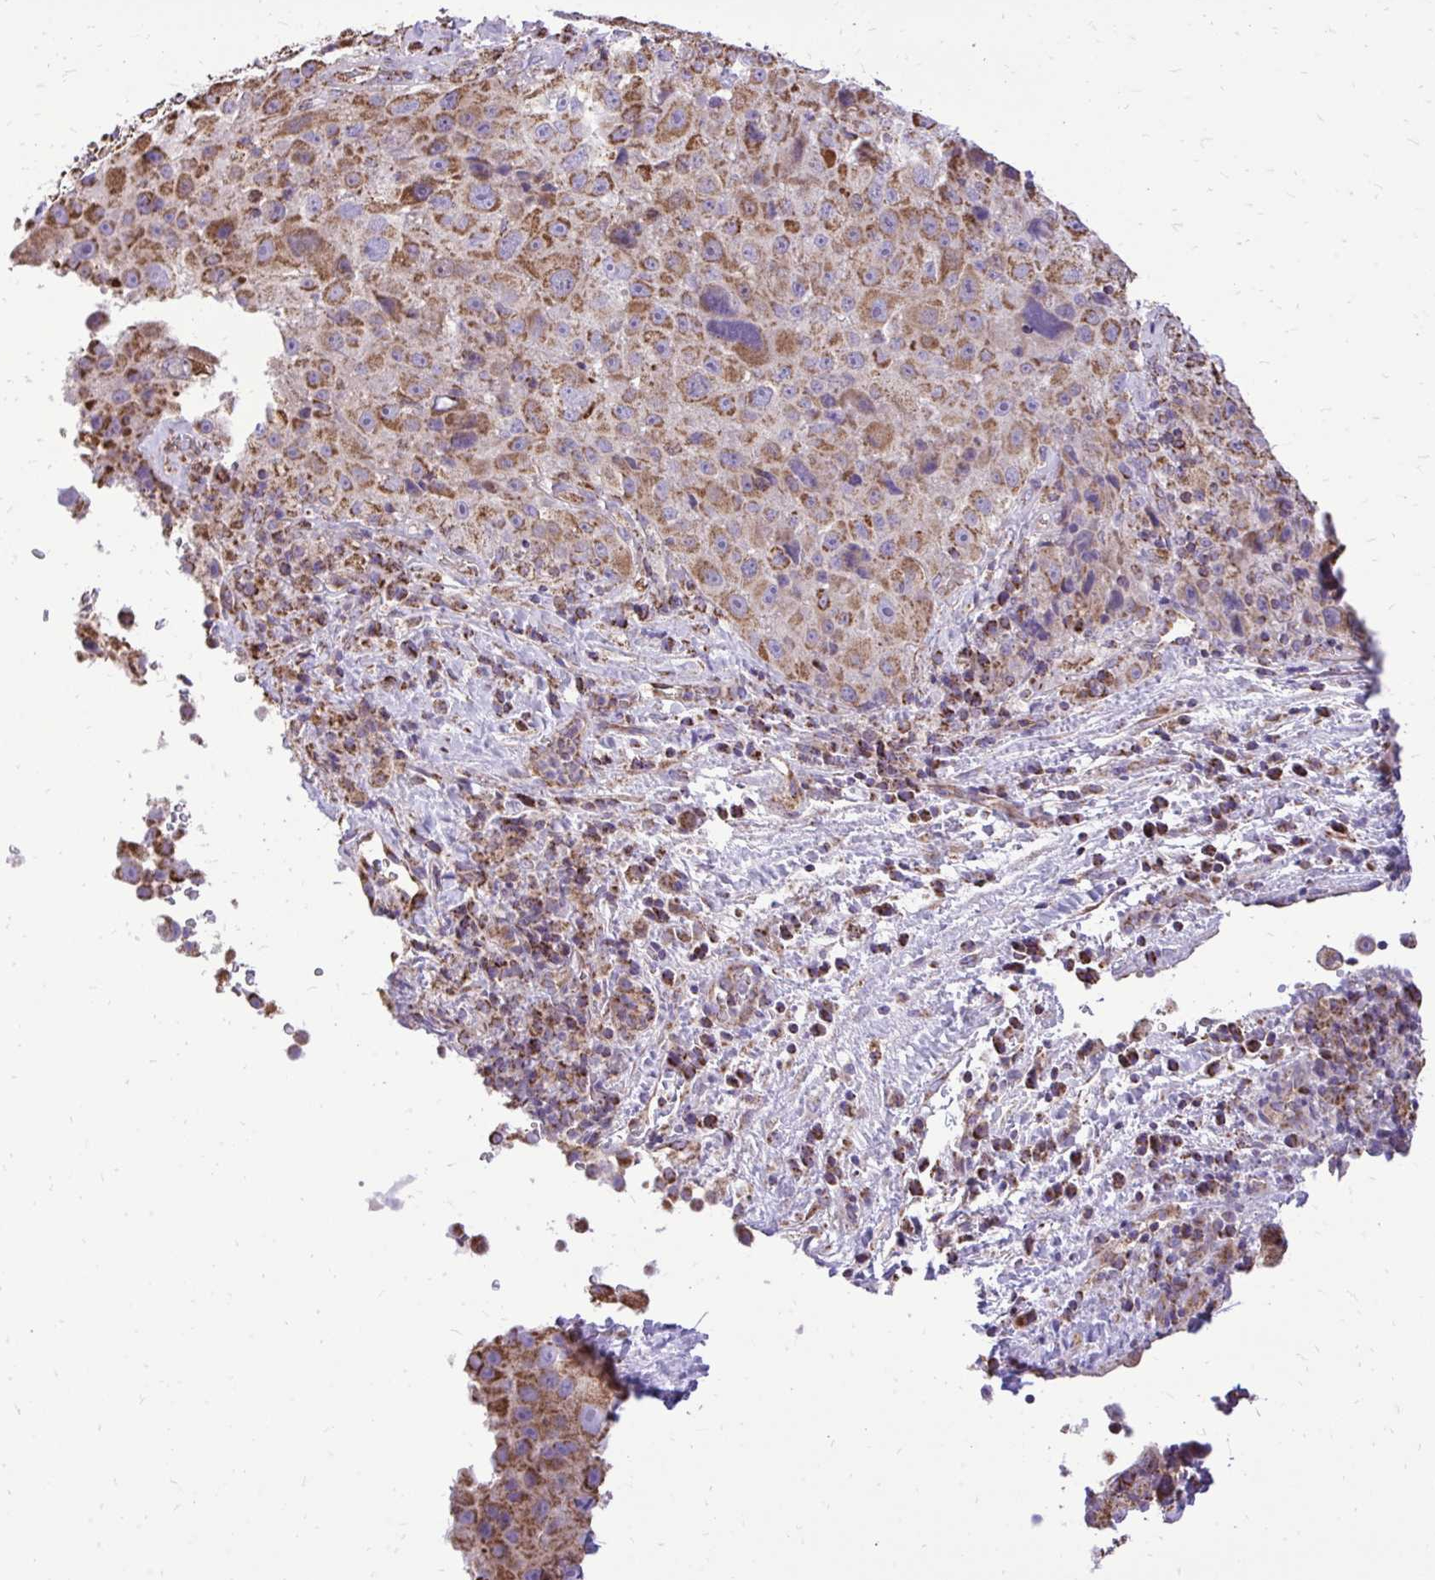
{"staining": {"intensity": "moderate", "quantity": ">75%", "location": "cytoplasmic/membranous"}, "tissue": "melanoma", "cell_type": "Tumor cells", "image_type": "cancer", "snomed": [{"axis": "morphology", "description": "Malignant melanoma, Metastatic site"}, {"axis": "topography", "description": "Lymph node"}], "caption": "Moderate cytoplasmic/membranous protein staining is present in approximately >75% of tumor cells in malignant melanoma (metastatic site).", "gene": "UBE2C", "patient": {"sex": "male", "age": 62}}